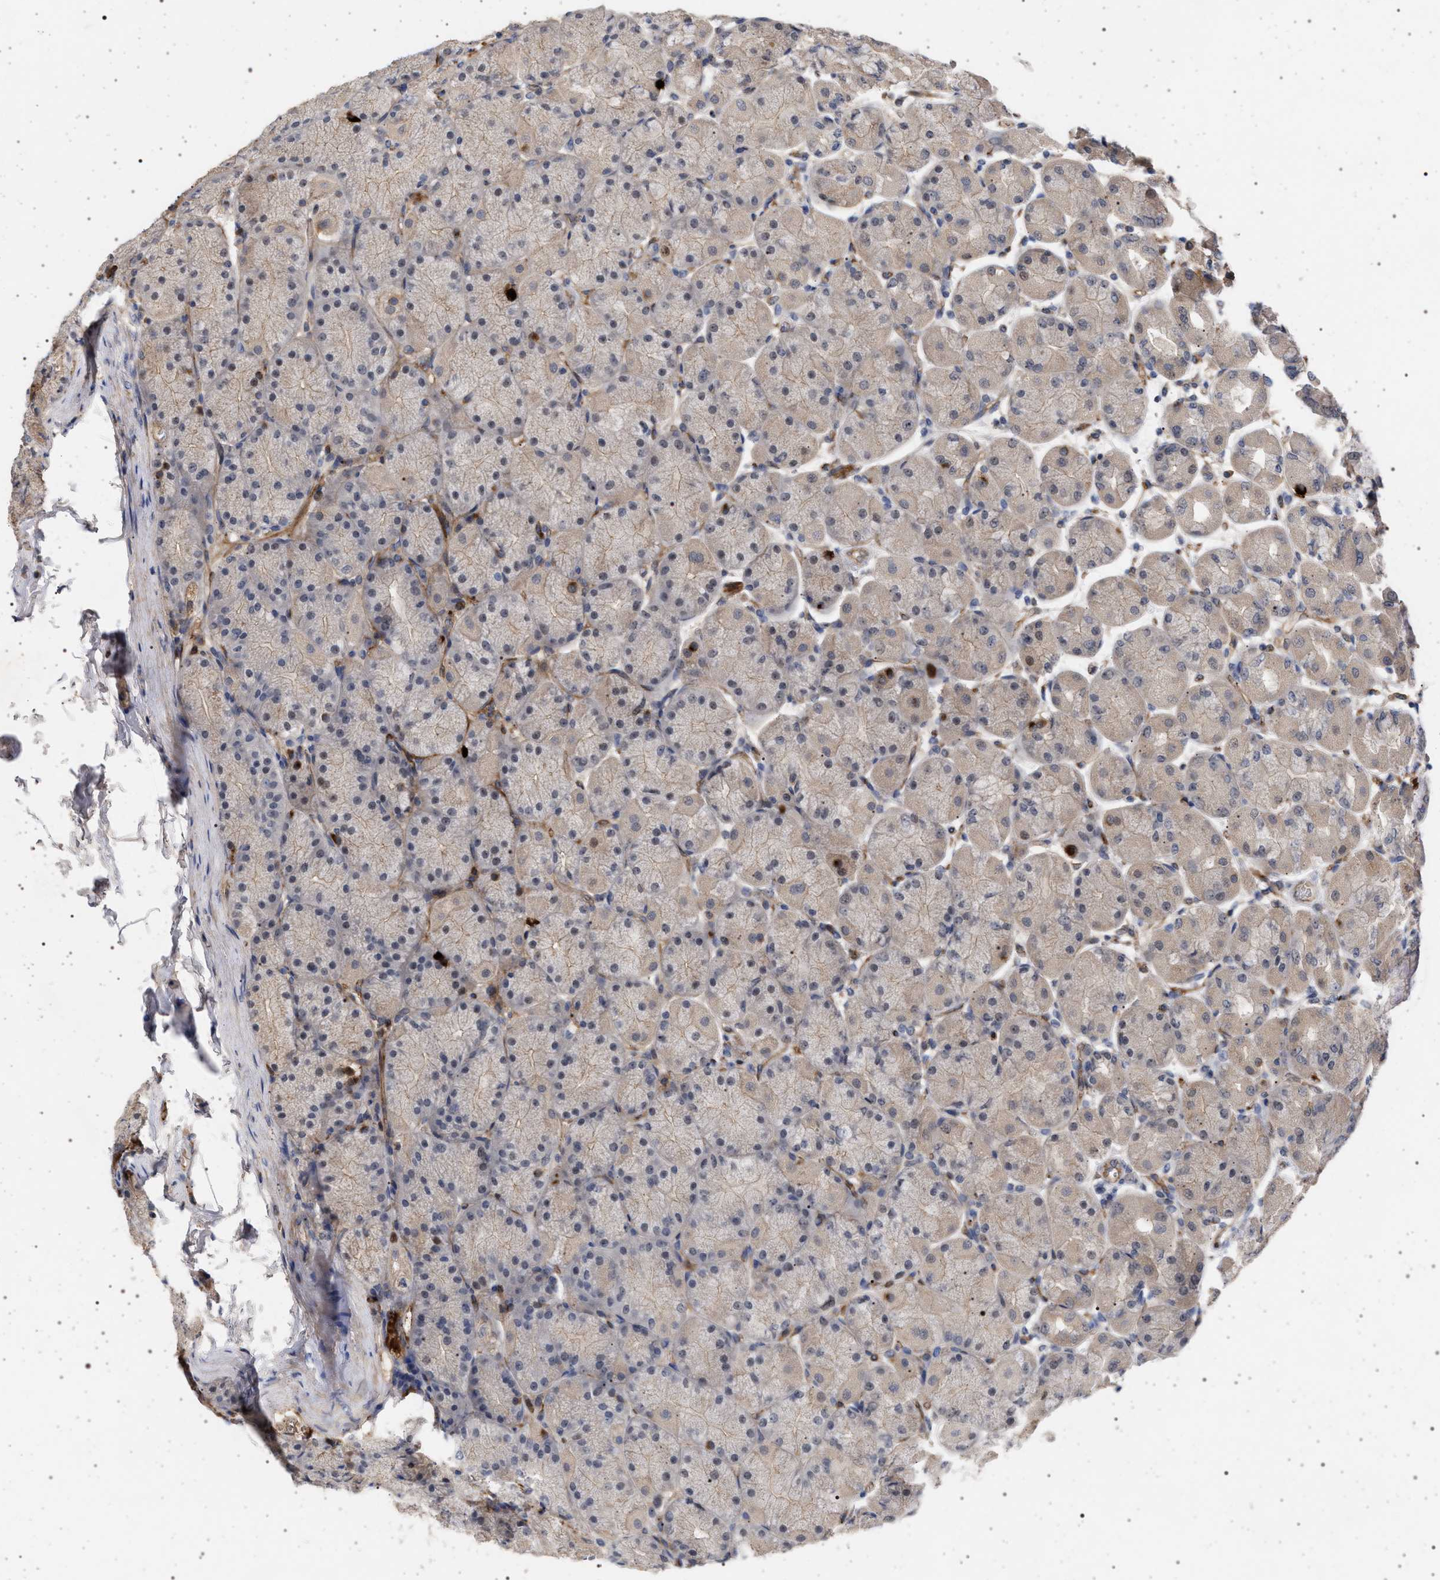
{"staining": {"intensity": "moderate", "quantity": "<25%", "location": "nuclear"}, "tissue": "stomach", "cell_type": "Glandular cells", "image_type": "normal", "snomed": [{"axis": "morphology", "description": "Normal tissue, NOS"}, {"axis": "topography", "description": "Stomach, upper"}], "caption": "DAB (3,3'-diaminobenzidine) immunohistochemical staining of normal human stomach shows moderate nuclear protein positivity in approximately <25% of glandular cells.", "gene": "RBM48", "patient": {"sex": "female", "age": 56}}